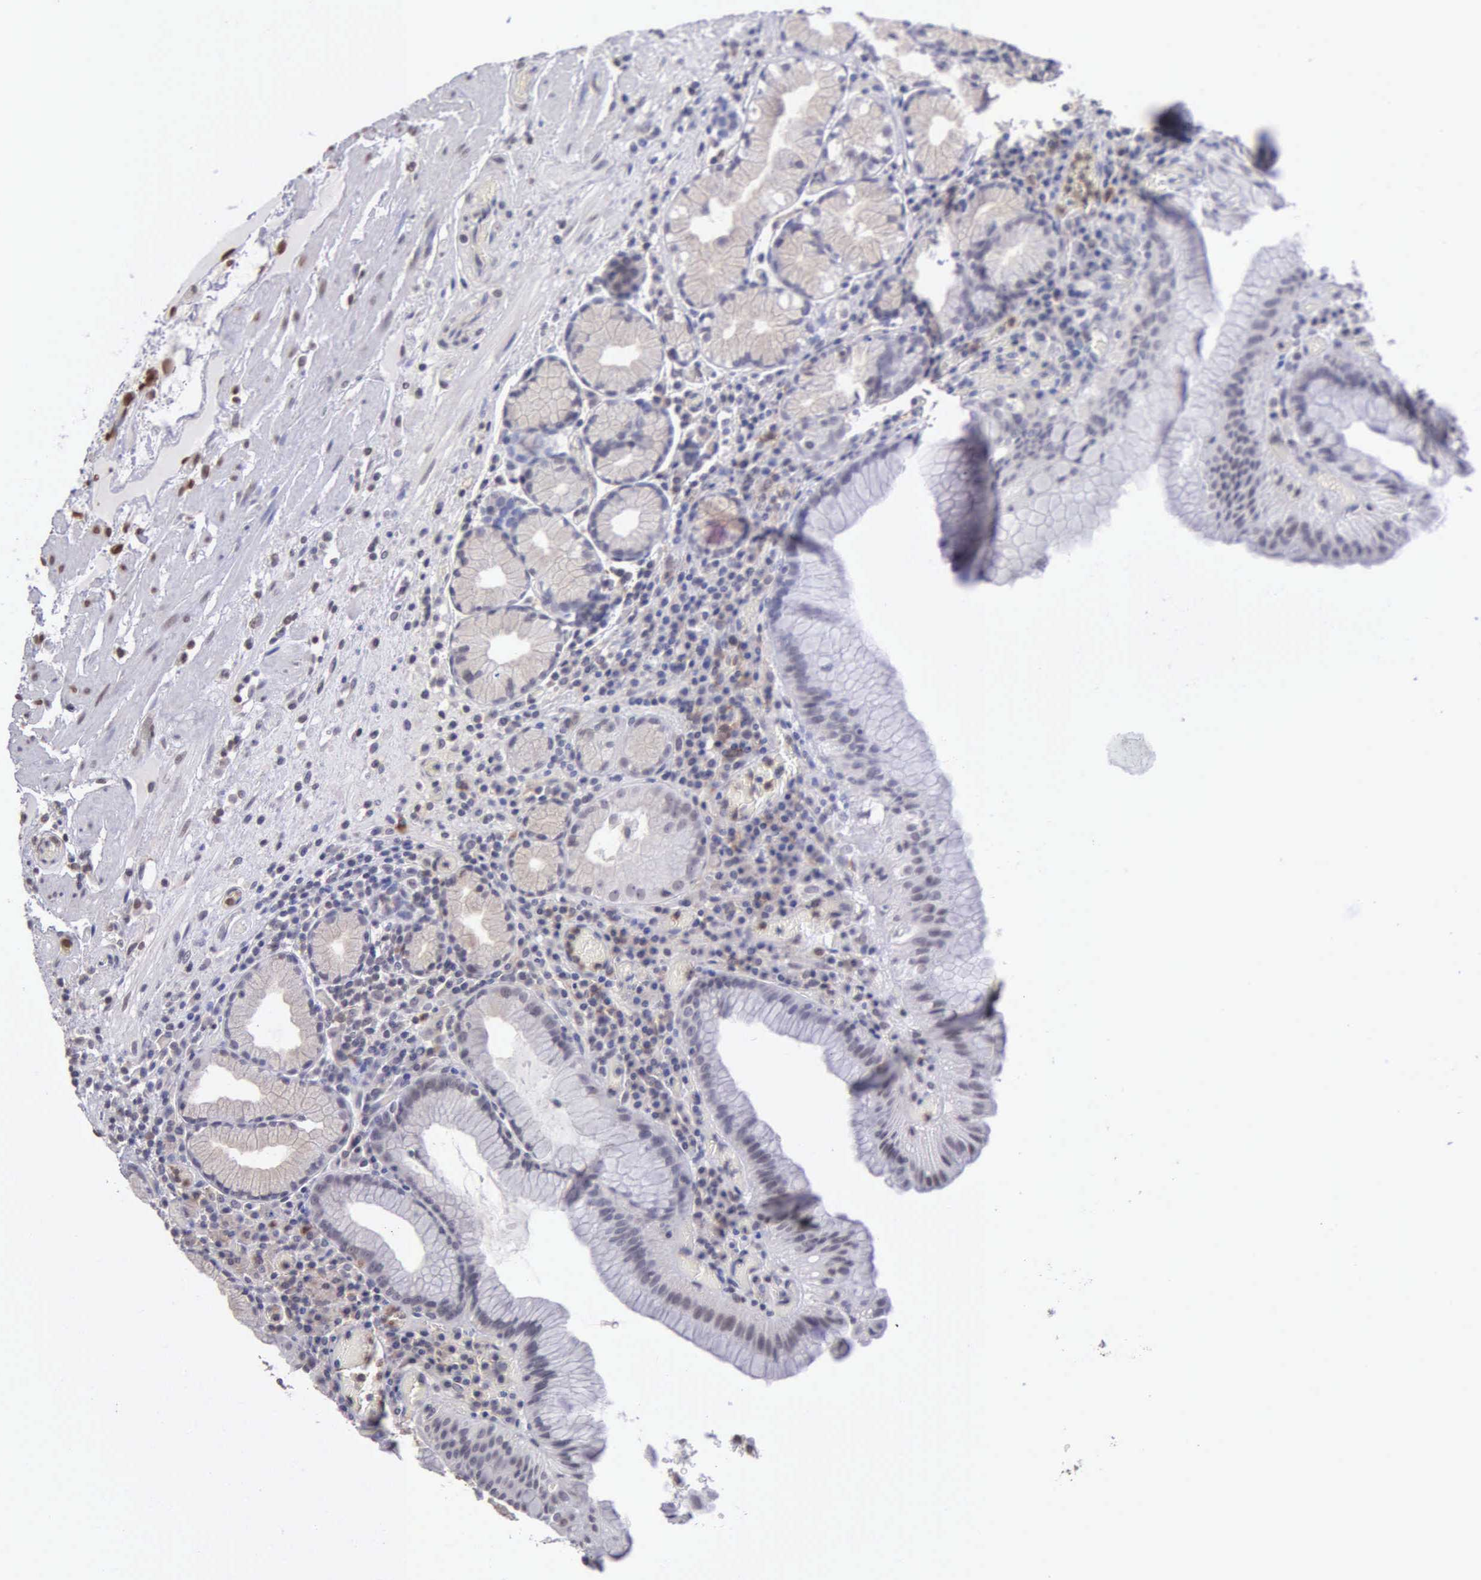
{"staining": {"intensity": "weak", "quantity": "25%-75%", "location": "cytoplasmic/membranous"}, "tissue": "stomach", "cell_type": "Glandular cells", "image_type": "normal", "snomed": [{"axis": "morphology", "description": "Normal tissue, NOS"}, {"axis": "topography", "description": "Stomach, lower"}, {"axis": "topography", "description": "Duodenum"}], "caption": "DAB (3,3'-diaminobenzidine) immunohistochemical staining of unremarkable human stomach exhibits weak cytoplasmic/membranous protein expression in about 25%-75% of glandular cells.", "gene": "BRD1", "patient": {"sex": "male", "age": 84}}